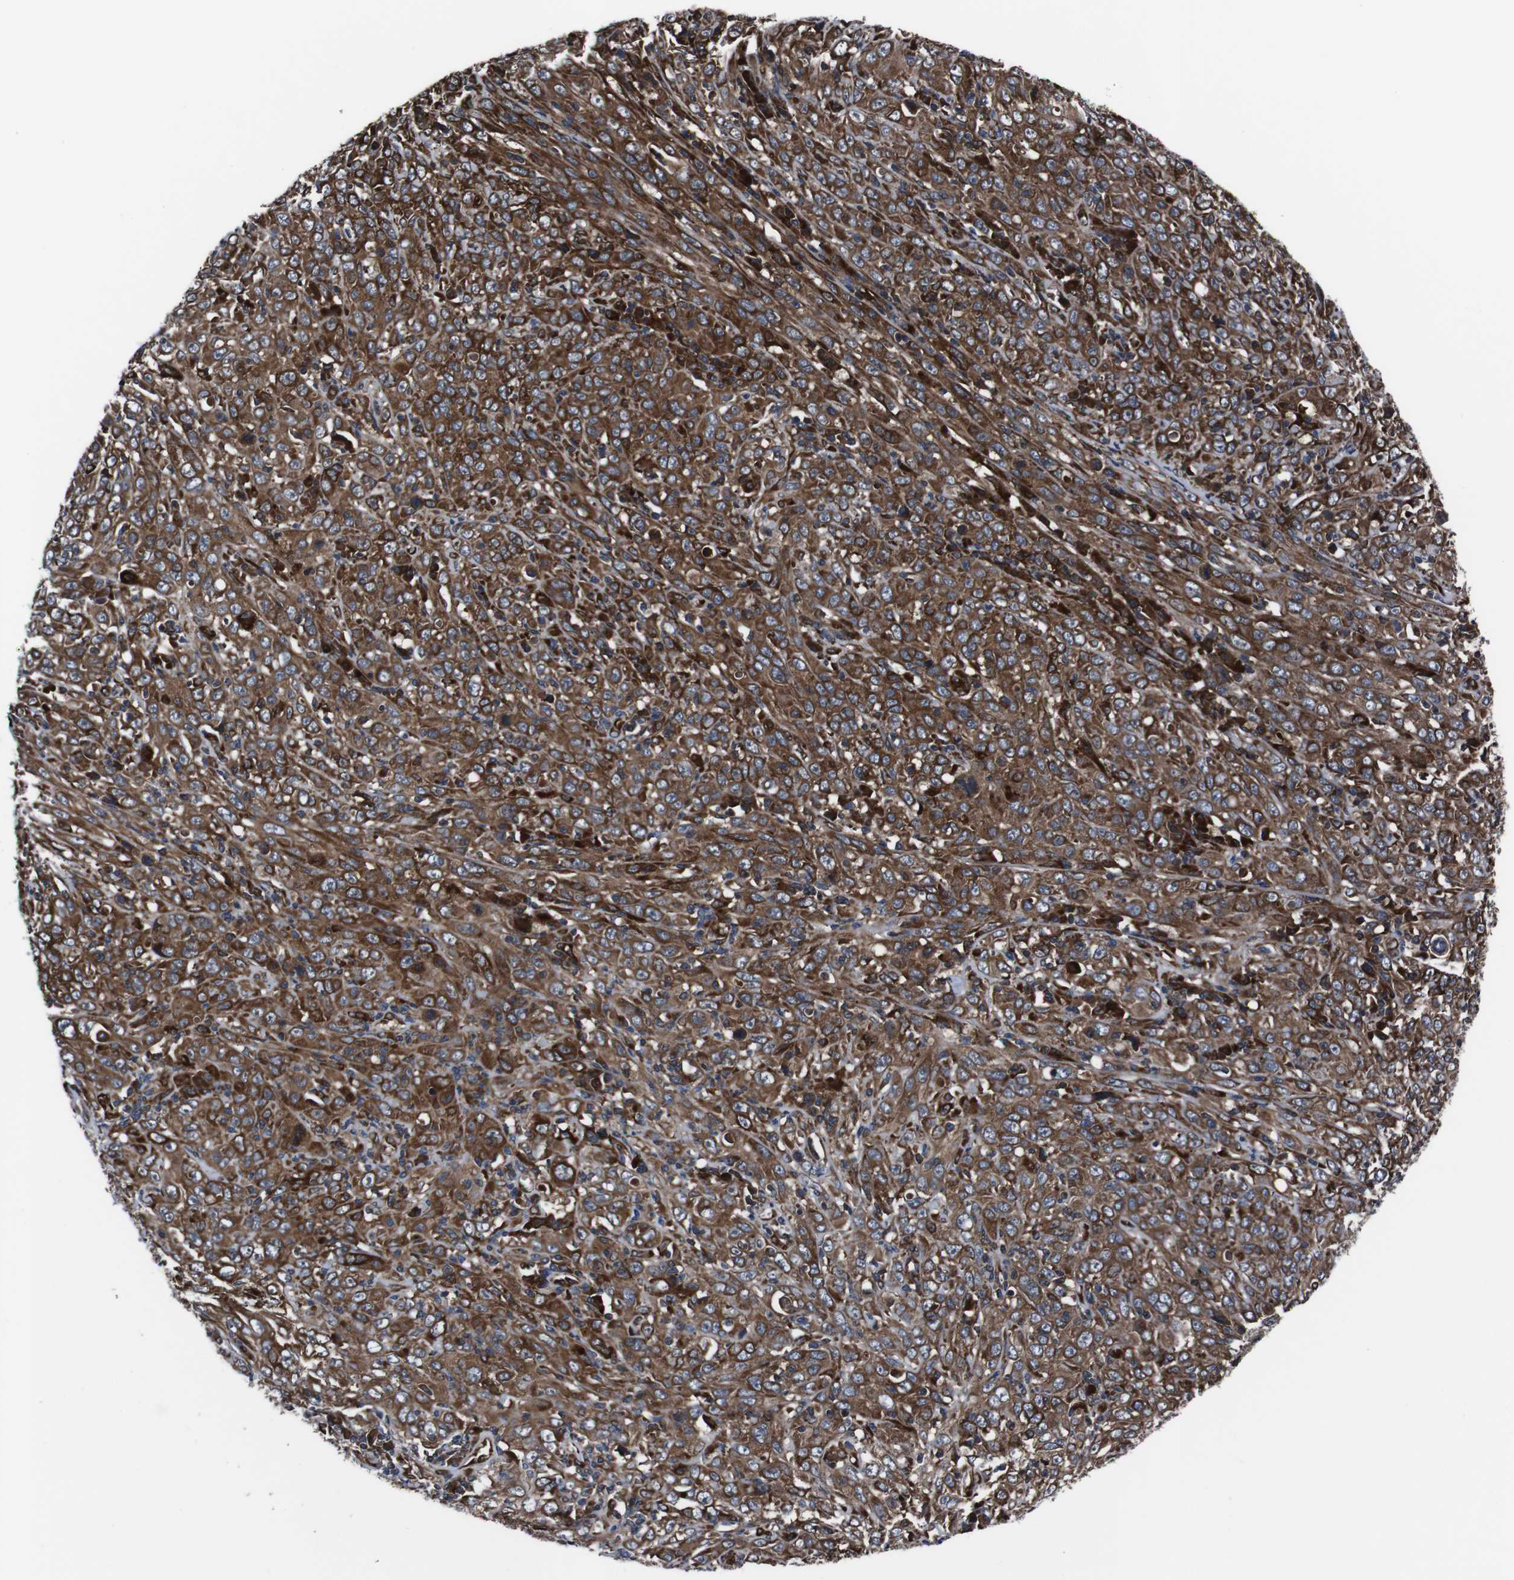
{"staining": {"intensity": "strong", "quantity": ">75%", "location": "cytoplasmic/membranous"}, "tissue": "cervical cancer", "cell_type": "Tumor cells", "image_type": "cancer", "snomed": [{"axis": "morphology", "description": "Squamous cell carcinoma, NOS"}, {"axis": "topography", "description": "Cervix"}], "caption": "High-magnification brightfield microscopy of squamous cell carcinoma (cervical) stained with DAB (brown) and counterstained with hematoxylin (blue). tumor cells exhibit strong cytoplasmic/membranous expression is identified in about>75% of cells.", "gene": "EIF4A2", "patient": {"sex": "female", "age": 46}}